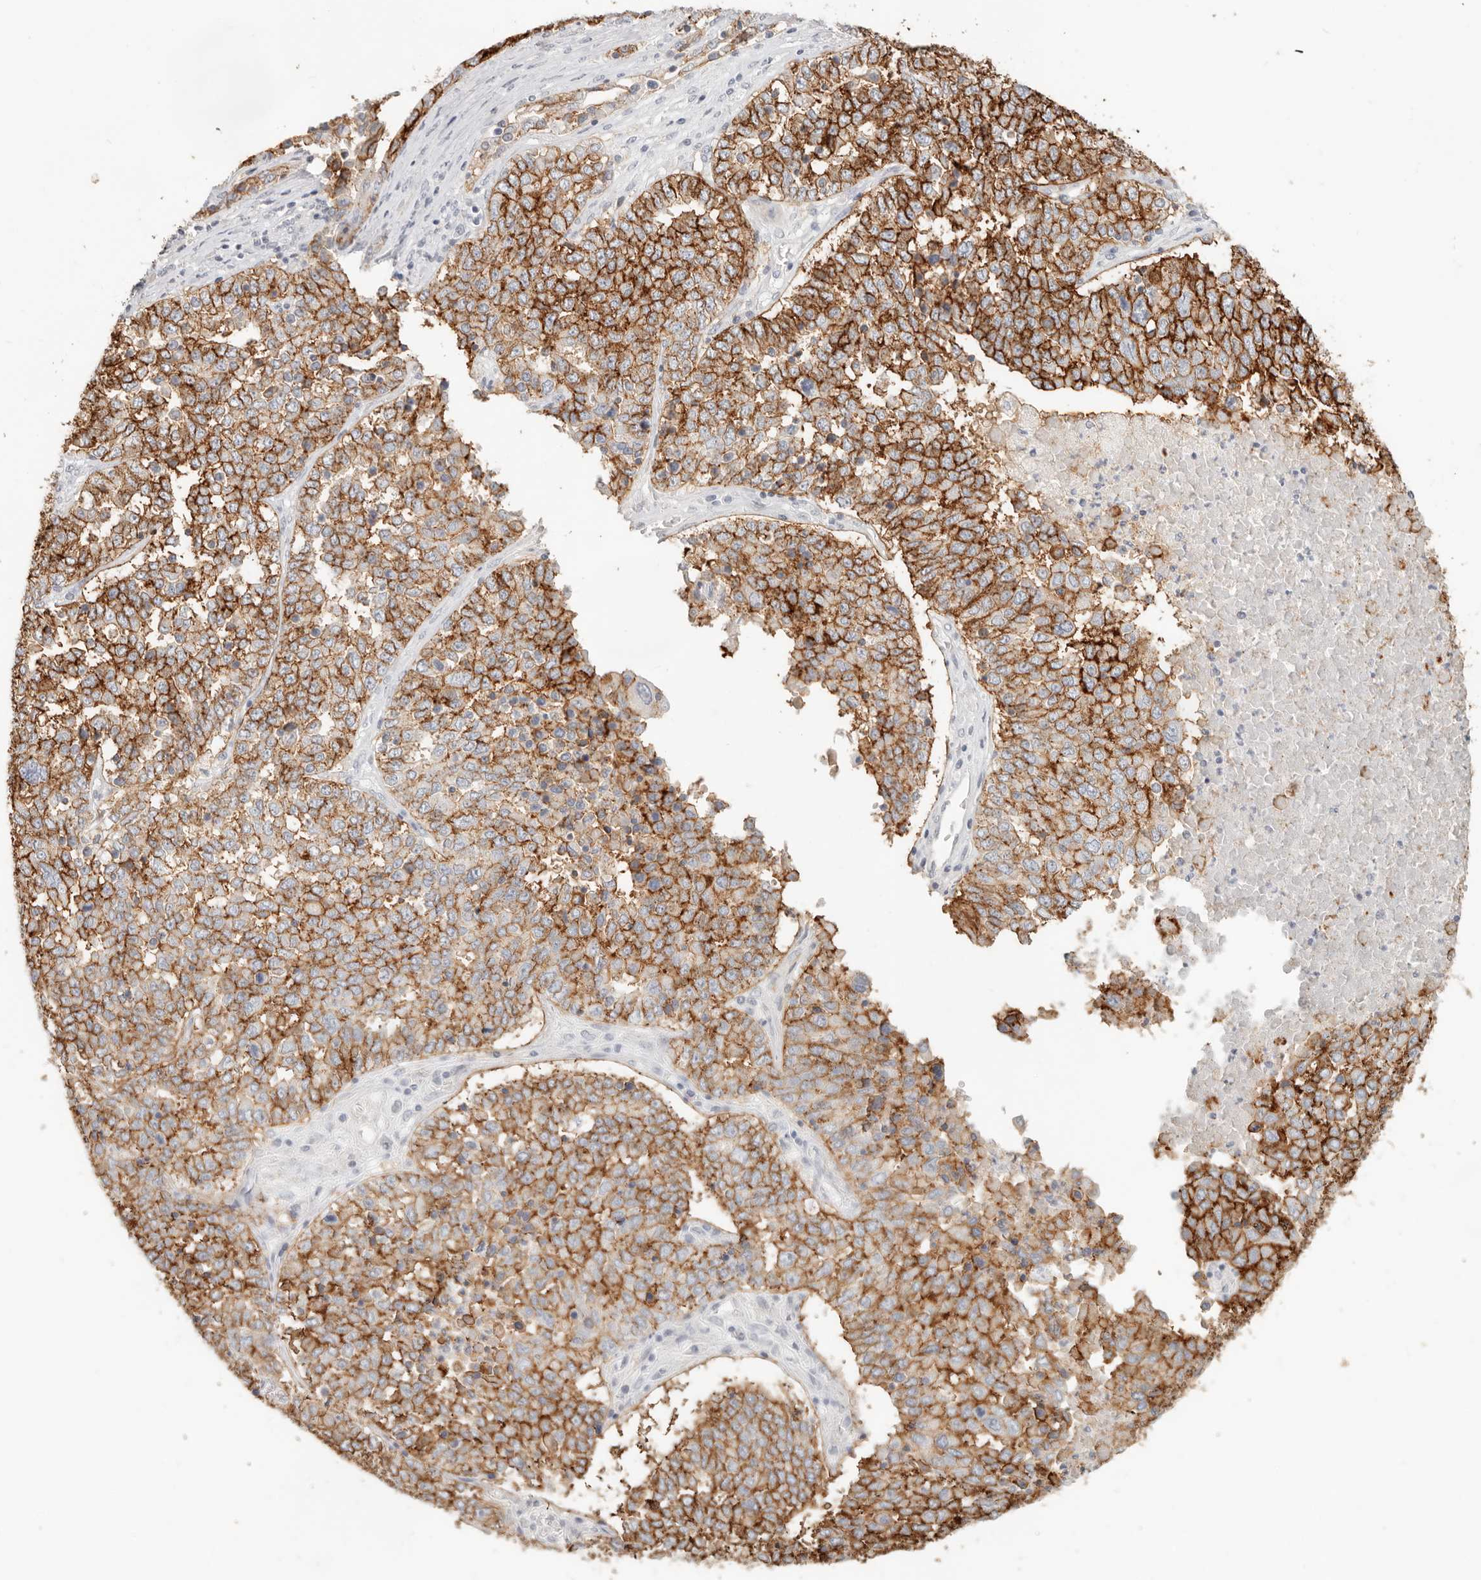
{"staining": {"intensity": "strong", "quantity": ">75%", "location": "cytoplasmic/membranous"}, "tissue": "ovarian cancer", "cell_type": "Tumor cells", "image_type": "cancer", "snomed": [{"axis": "morphology", "description": "Carcinoma, endometroid"}, {"axis": "topography", "description": "Ovary"}], "caption": "Ovarian cancer (endometroid carcinoma) stained with a protein marker reveals strong staining in tumor cells.", "gene": "EPCAM", "patient": {"sex": "female", "age": 62}}